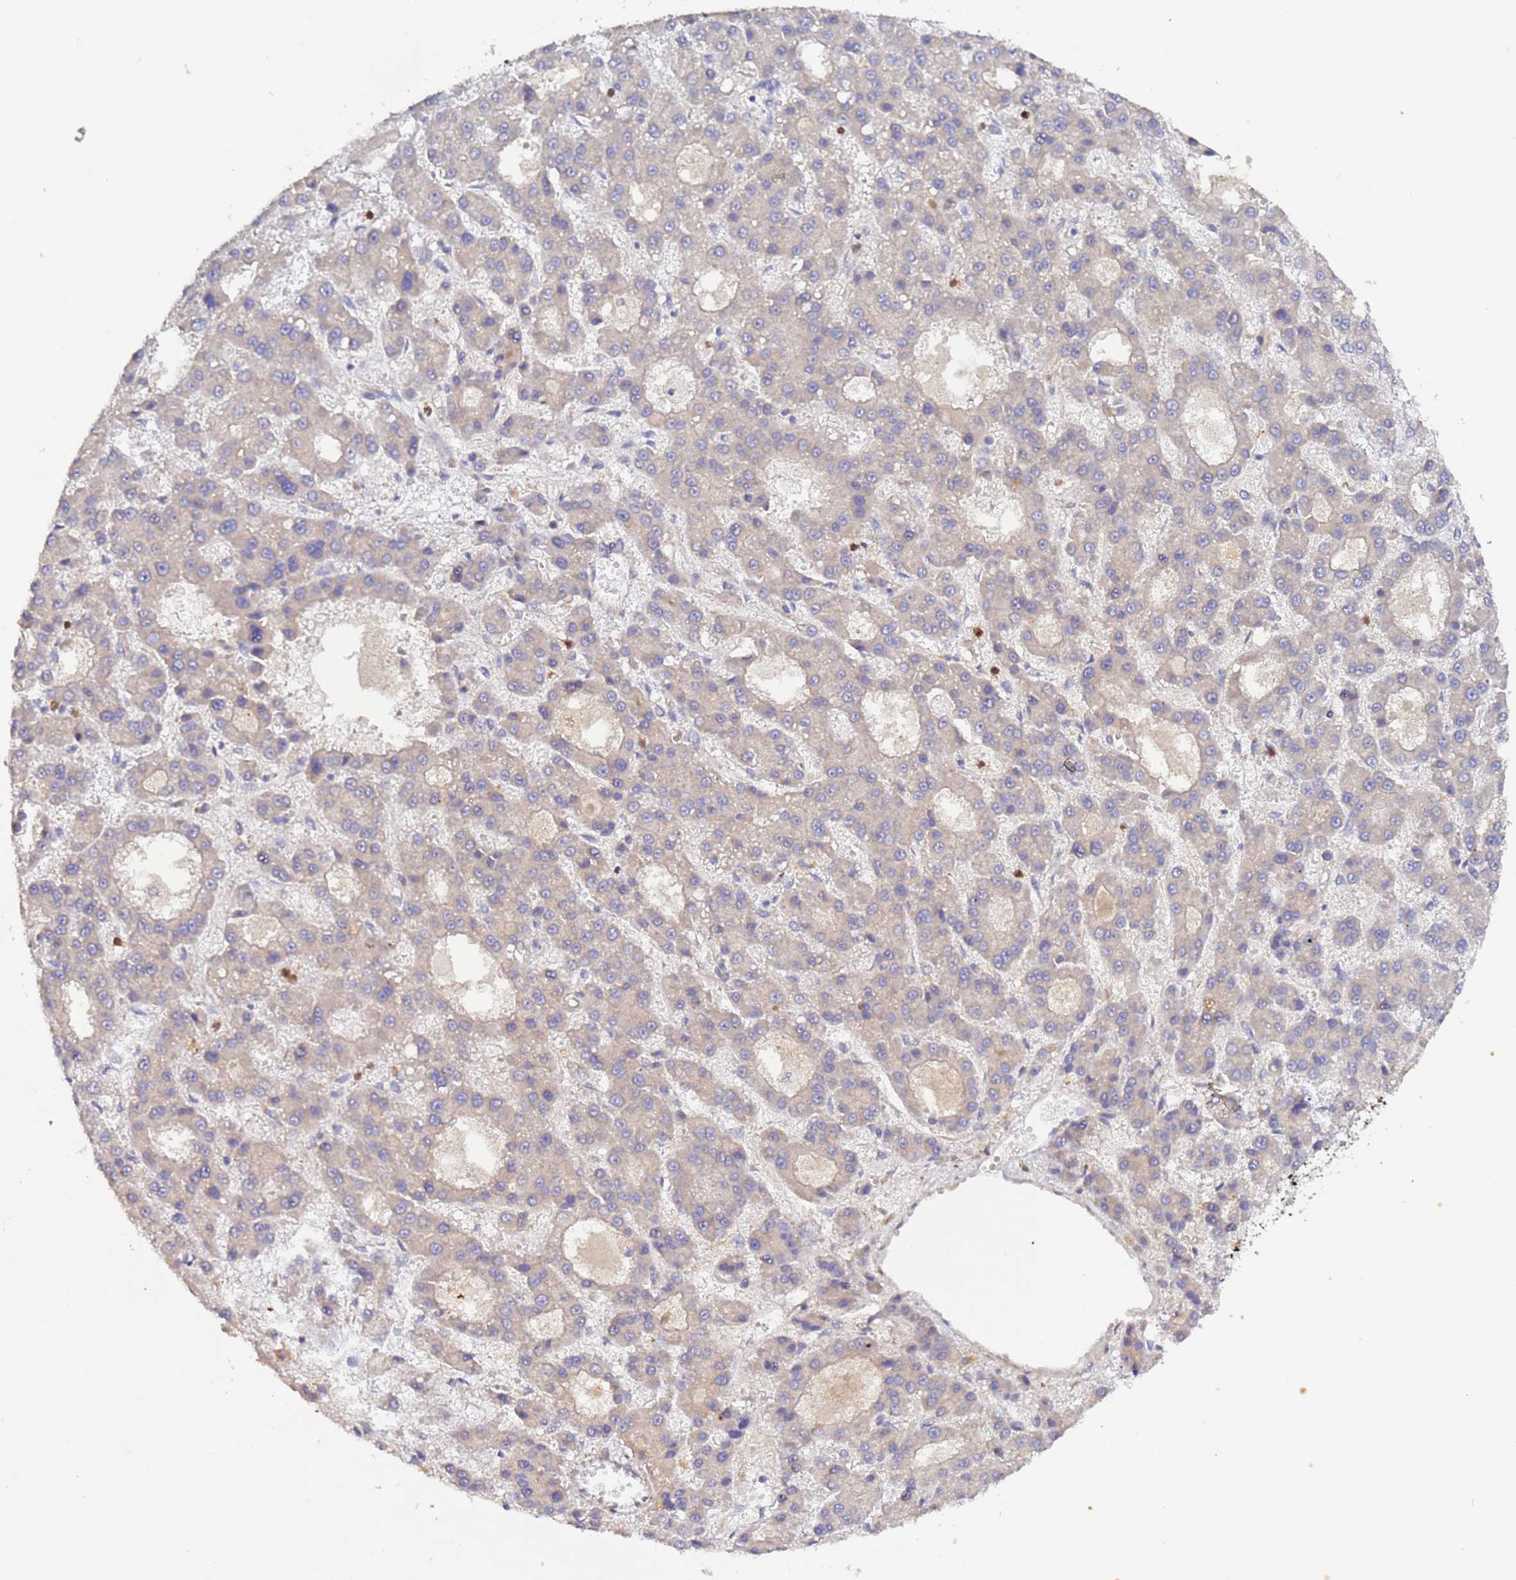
{"staining": {"intensity": "negative", "quantity": "none", "location": "none"}, "tissue": "liver cancer", "cell_type": "Tumor cells", "image_type": "cancer", "snomed": [{"axis": "morphology", "description": "Carcinoma, Hepatocellular, NOS"}, {"axis": "topography", "description": "Liver"}], "caption": "High power microscopy micrograph of an immunohistochemistry histopathology image of liver cancer, revealing no significant staining in tumor cells.", "gene": "TRIM26", "patient": {"sex": "male", "age": 70}}